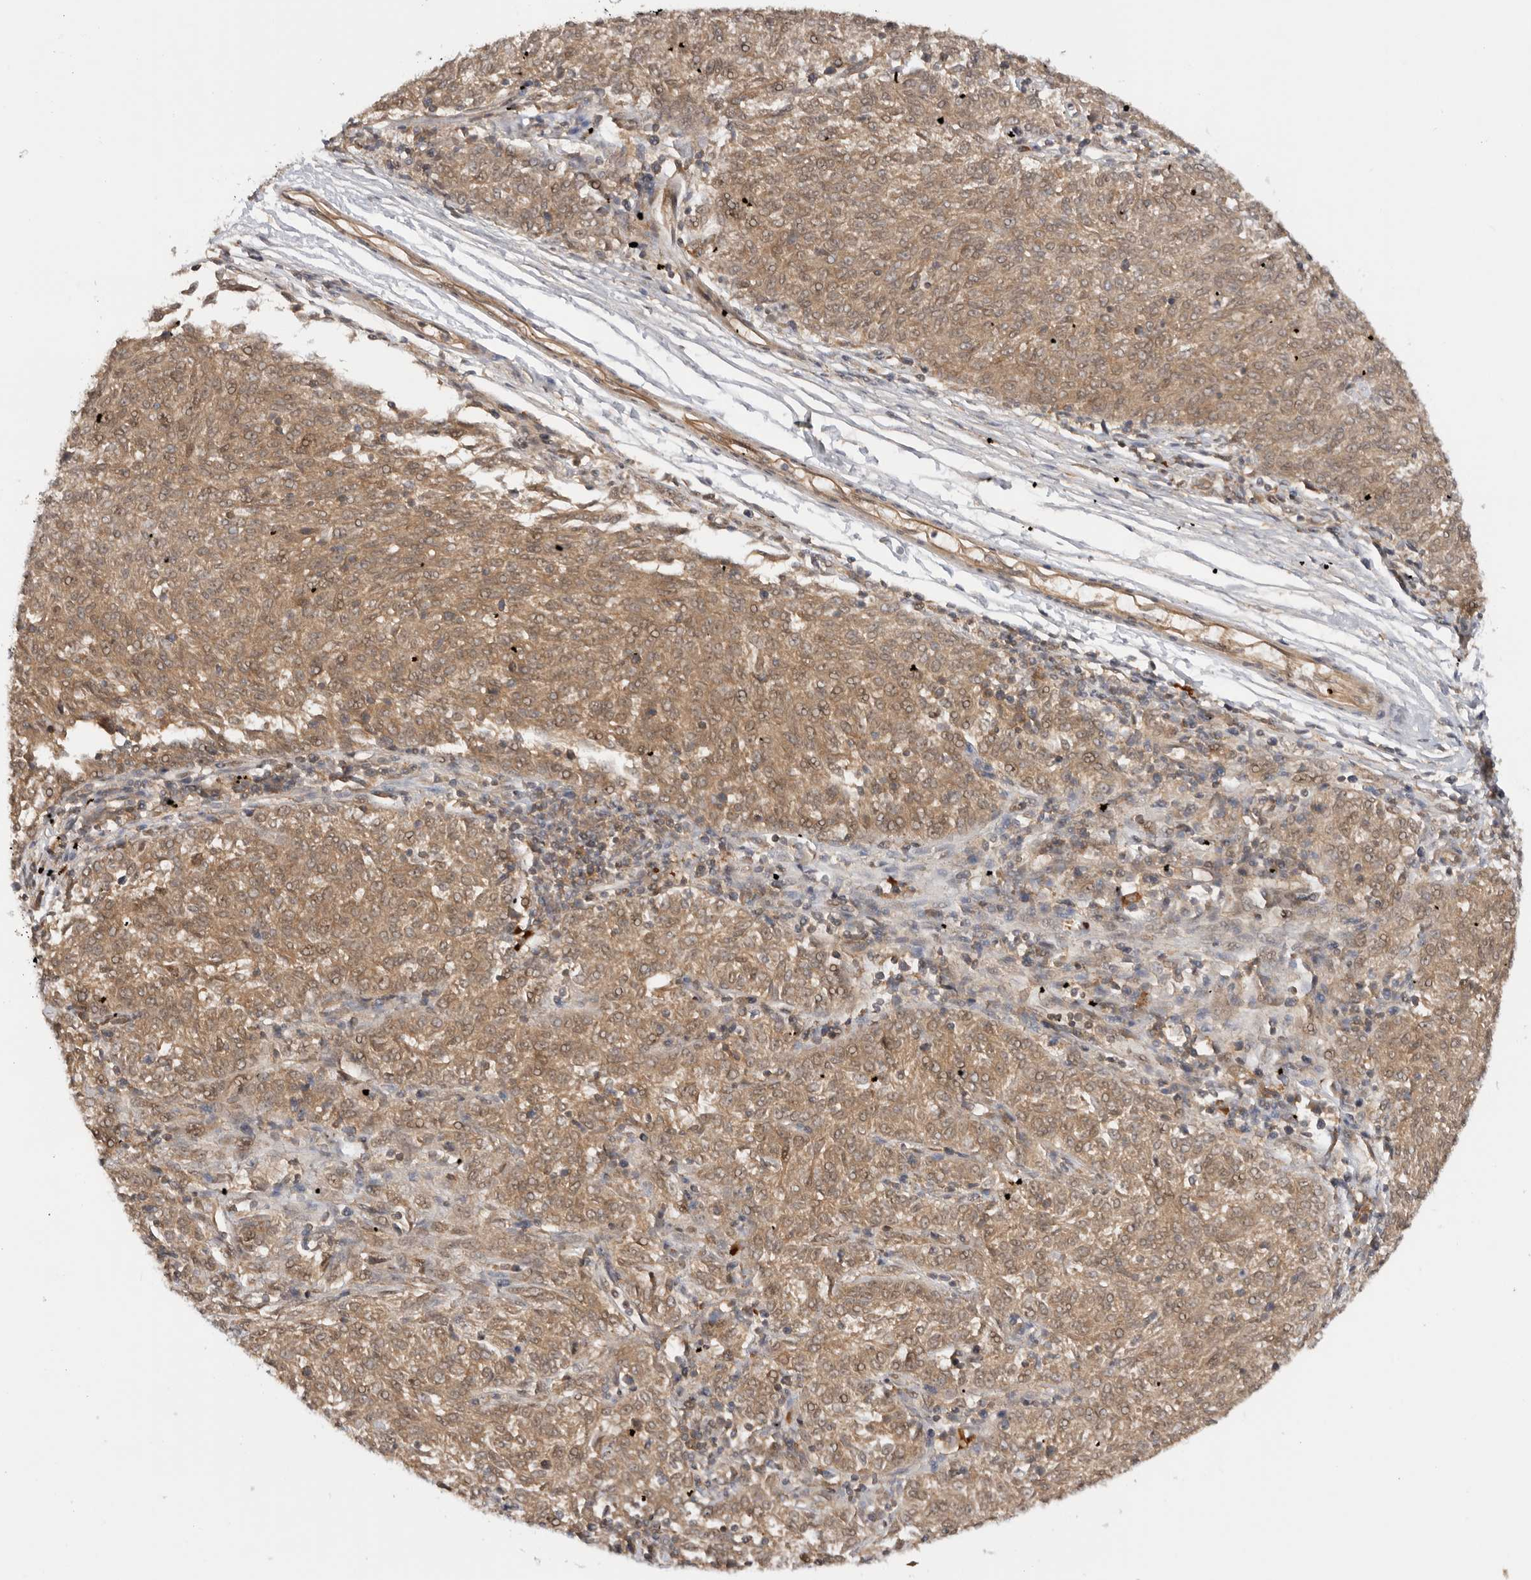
{"staining": {"intensity": "moderate", "quantity": ">75%", "location": "cytoplasmic/membranous"}, "tissue": "melanoma", "cell_type": "Tumor cells", "image_type": "cancer", "snomed": [{"axis": "morphology", "description": "Malignant melanoma, NOS"}, {"axis": "topography", "description": "Skin"}], "caption": "Immunohistochemistry (IHC) (DAB) staining of human malignant melanoma demonstrates moderate cytoplasmic/membranous protein staining in approximately >75% of tumor cells.", "gene": "DCAF8", "patient": {"sex": "female", "age": 72}}